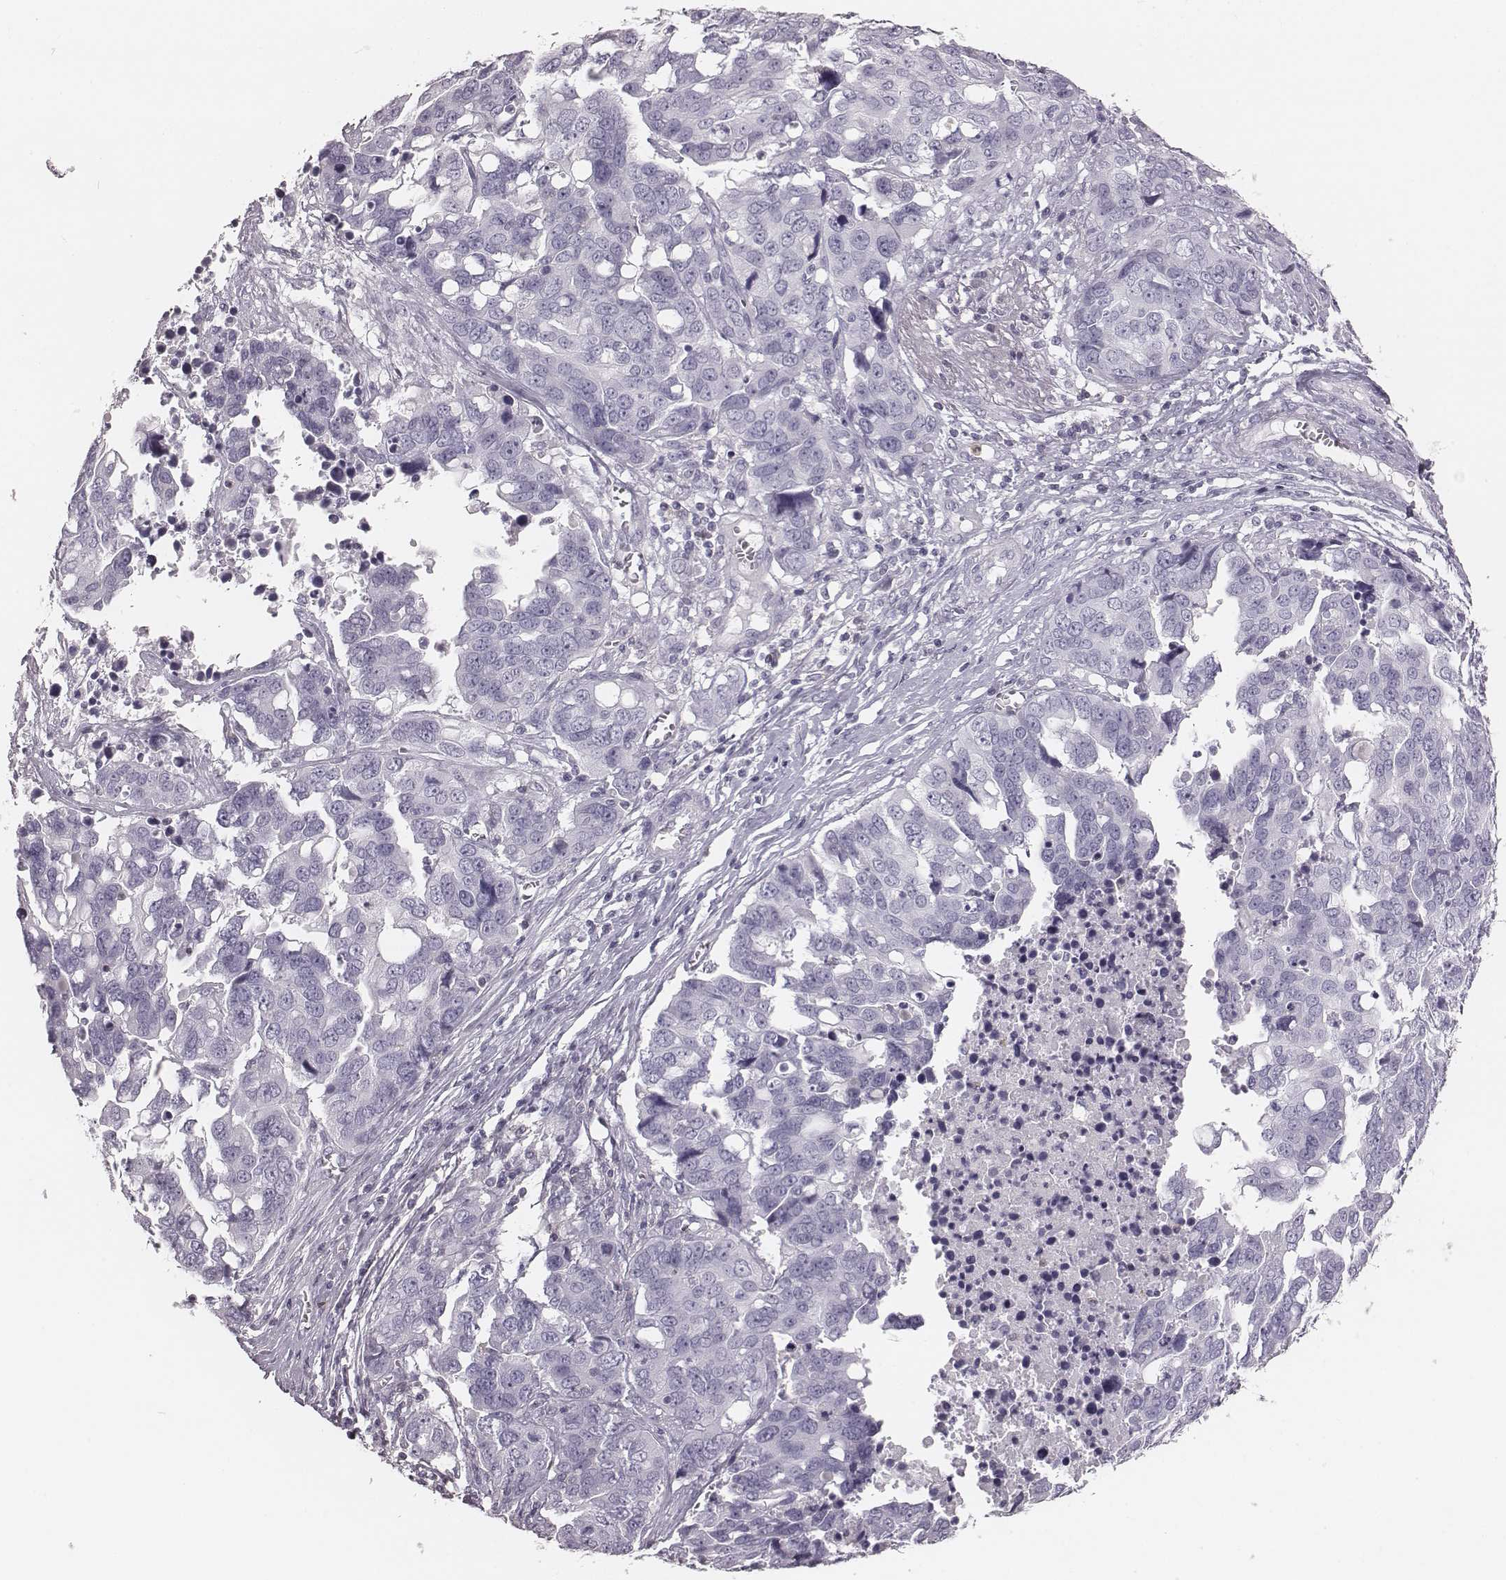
{"staining": {"intensity": "negative", "quantity": "none", "location": "none"}, "tissue": "ovarian cancer", "cell_type": "Tumor cells", "image_type": "cancer", "snomed": [{"axis": "morphology", "description": "Carcinoma, endometroid"}, {"axis": "topography", "description": "Ovary"}], "caption": "The micrograph reveals no significant positivity in tumor cells of ovarian endometroid carcinoma. (DAB immunohistochemistry (IHC), high magnification).", "gene": "ZNF365", "patient": {"sex": "female", "age": 78}}